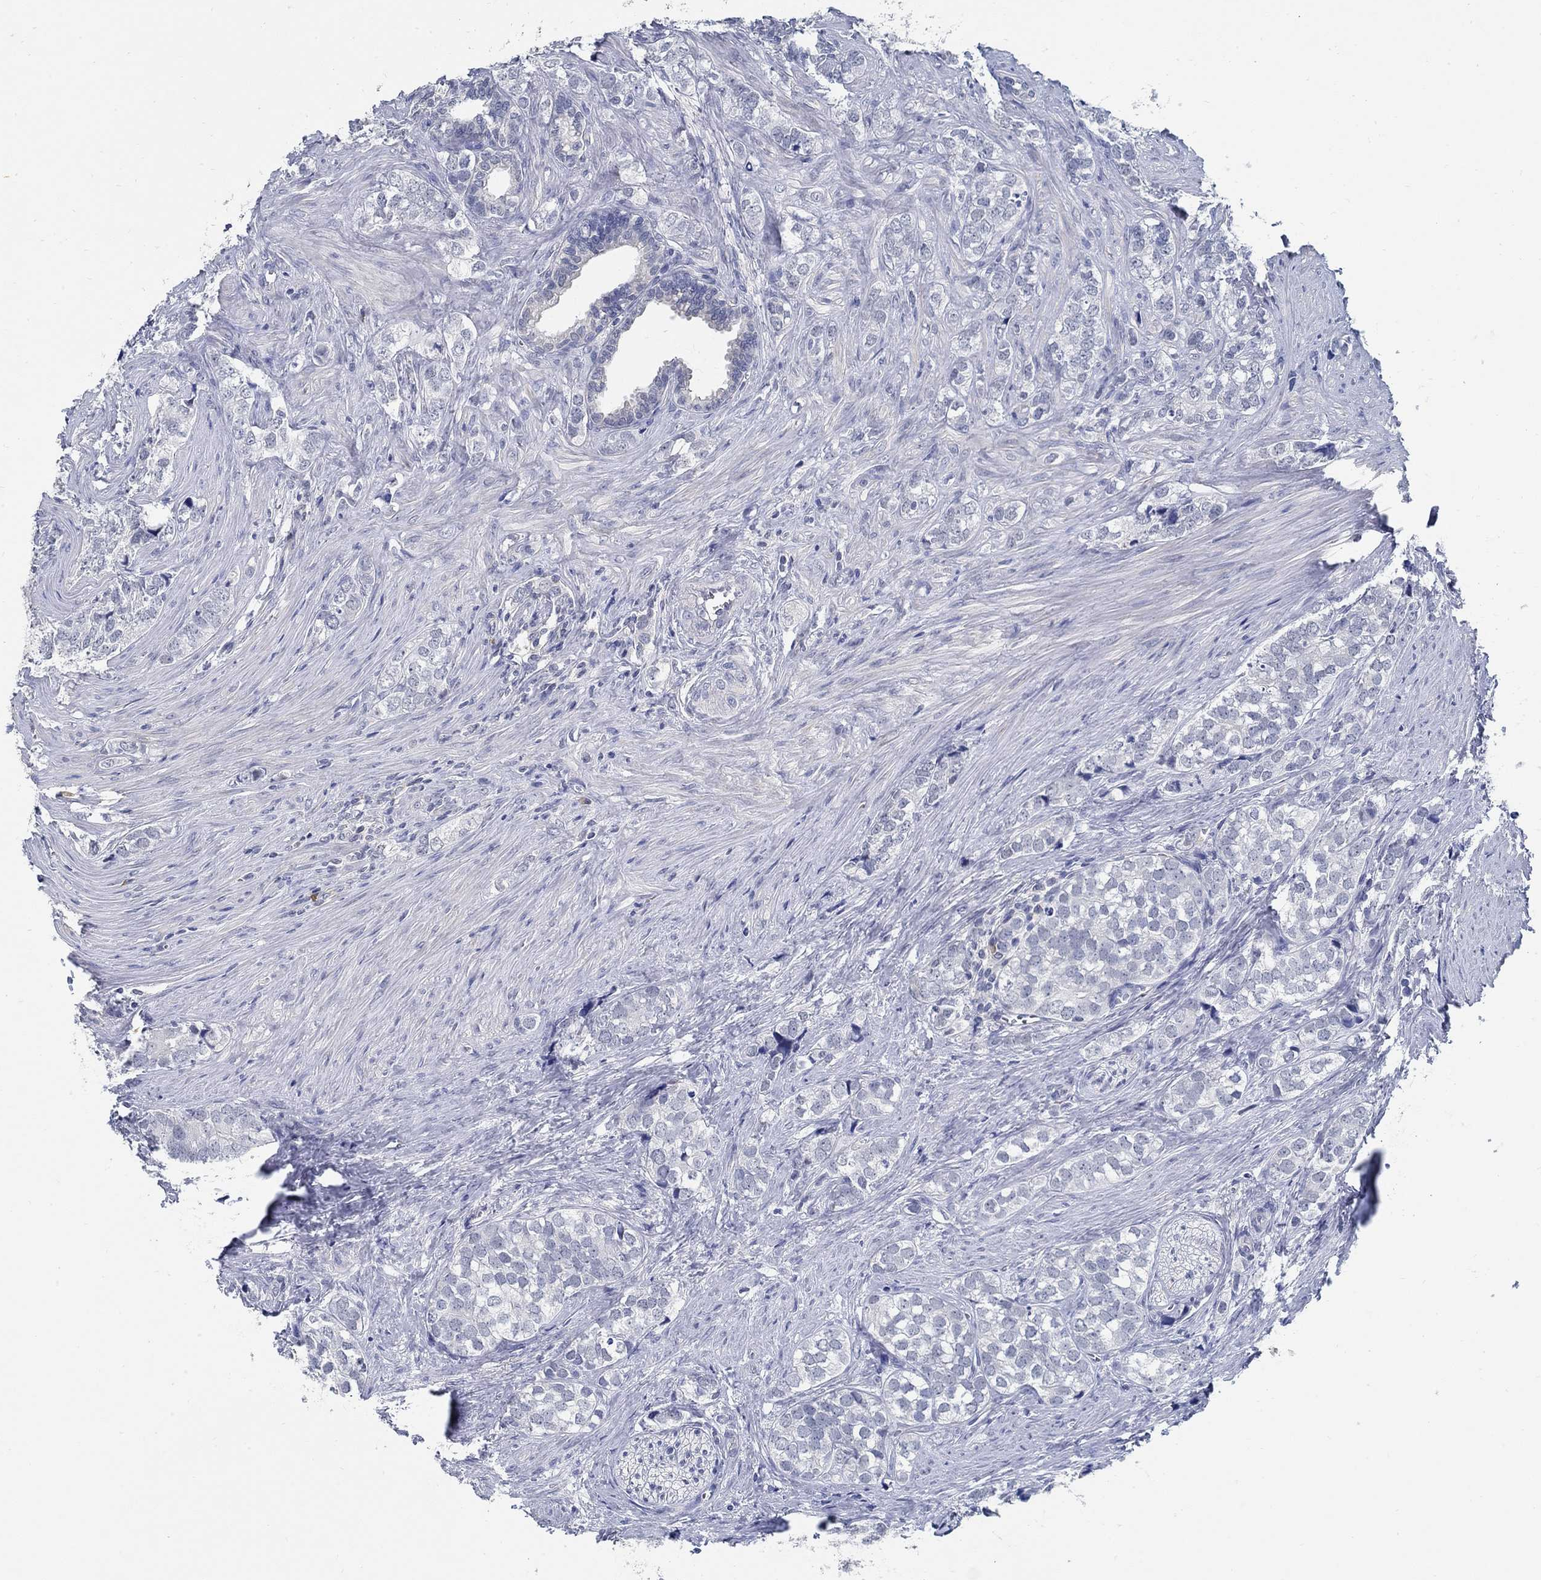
{"staining": {"intensity": "negative", "quantity": "none", "location": "none"}, "tissue": "prostate cancer", "cell_type": "Tumor cells", "image_type": "cancer", "snomed": [{"axis": "morphology", "description": "Adenocarcinoma, NOS"}, {"axis": "topography", "description": "Prostate and seminal vesicle, NOS"}], "caption": "There is no significant positivity in tumor cells of prostate cancer.", "gene": "PCDH11X", "patient": {"sex": "male", "age": 63}}